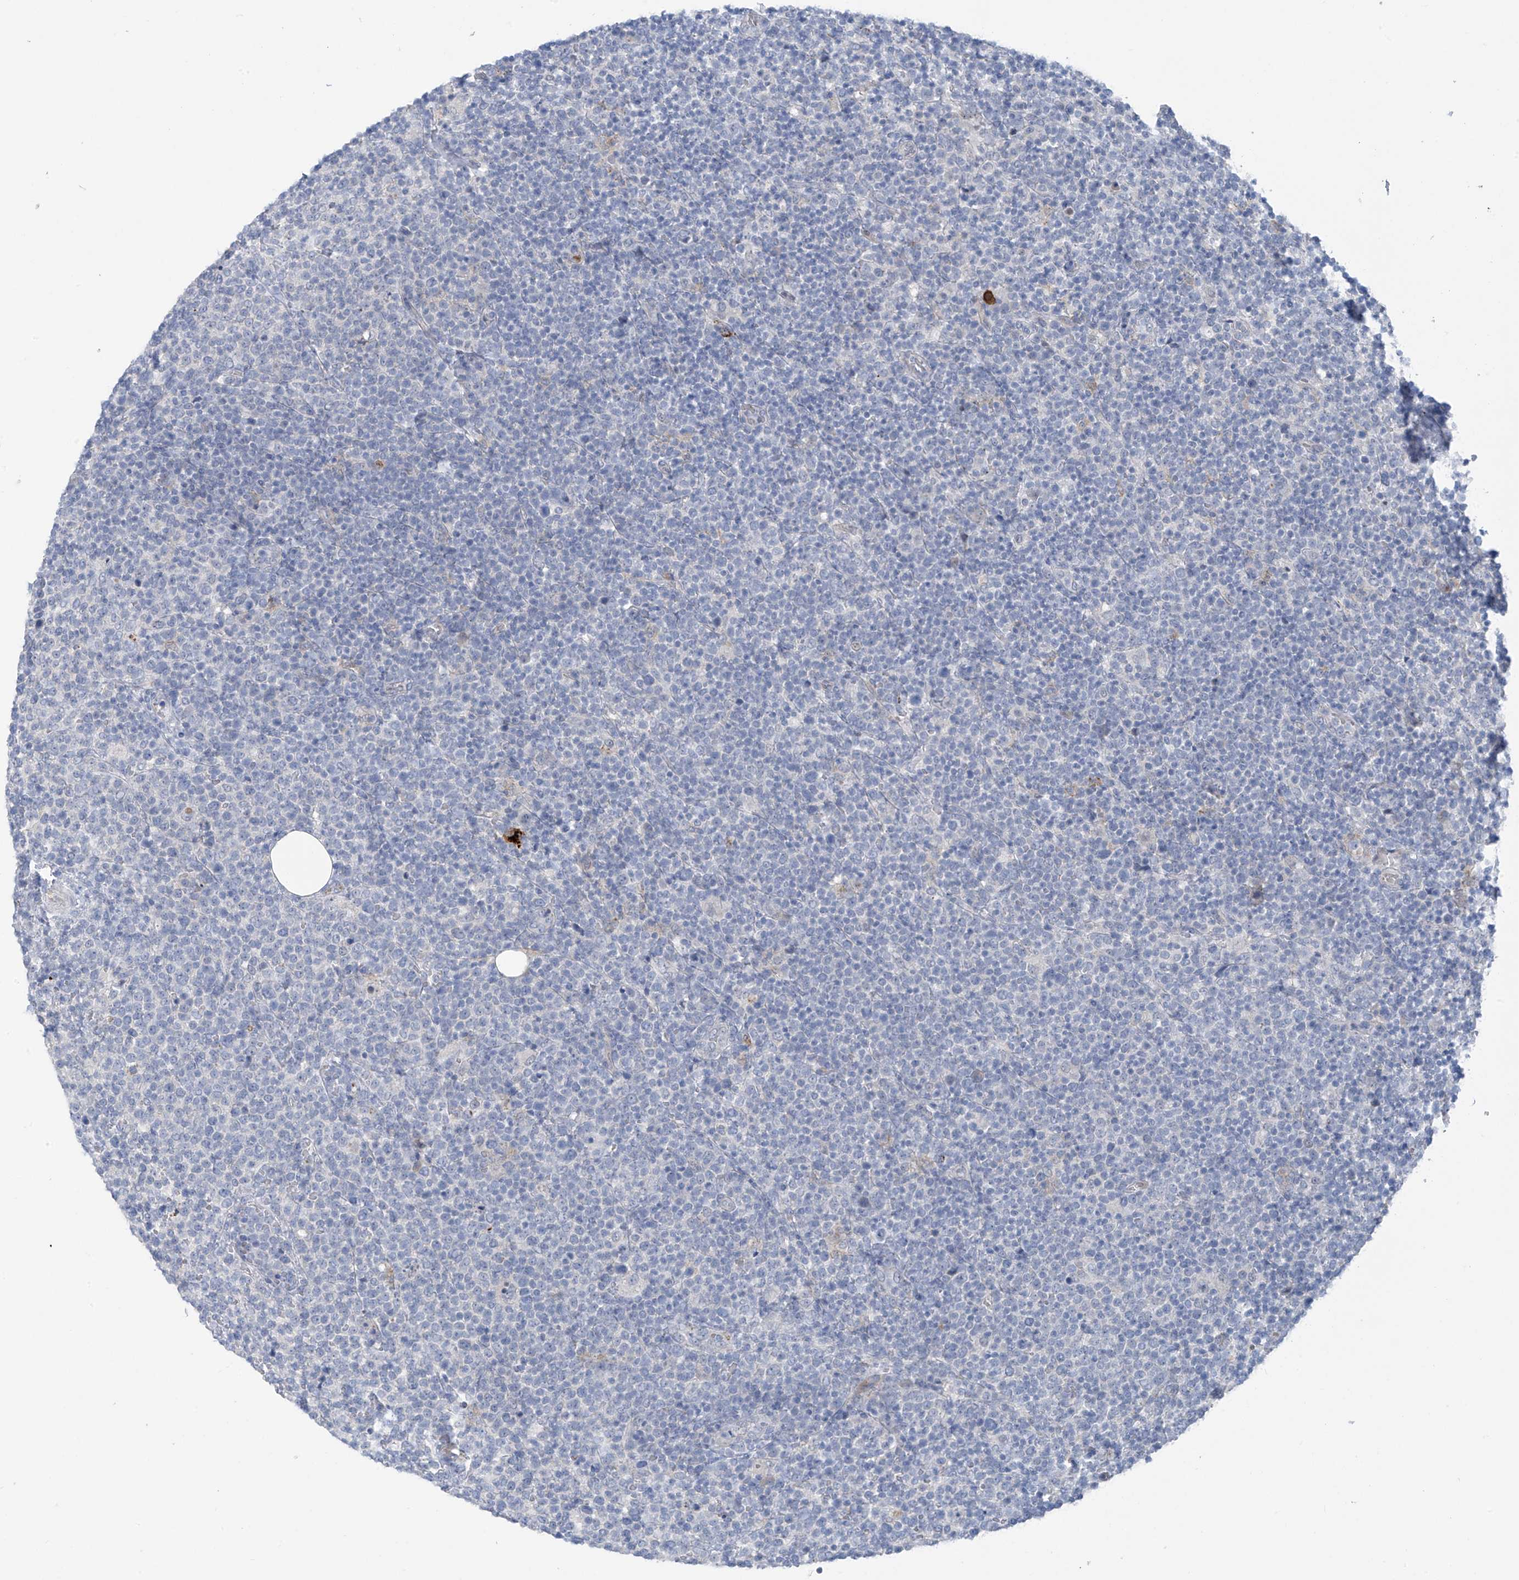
{"staining": {"intensity": "negative", "quantity": "none", "location": "none"}, "tissue": "lymphoma", "cell_type": "Tumor cells", "image_type": "cancer", "snomed": [{"axis": "morphology", "description": "Malignant lymphoma, non-Hodgkin's type, High grade"}, {"axis": "topography", "description": "Lymph node"}], "caption": "This micrograph is of lymphoma stained with immunohistochemistry to label a protein in brown with the nuclei are counter-stained blue. There is no staining in tumor cells.", "gene": "ZNF793", "patient": {"sex": "male", "age": 61}}